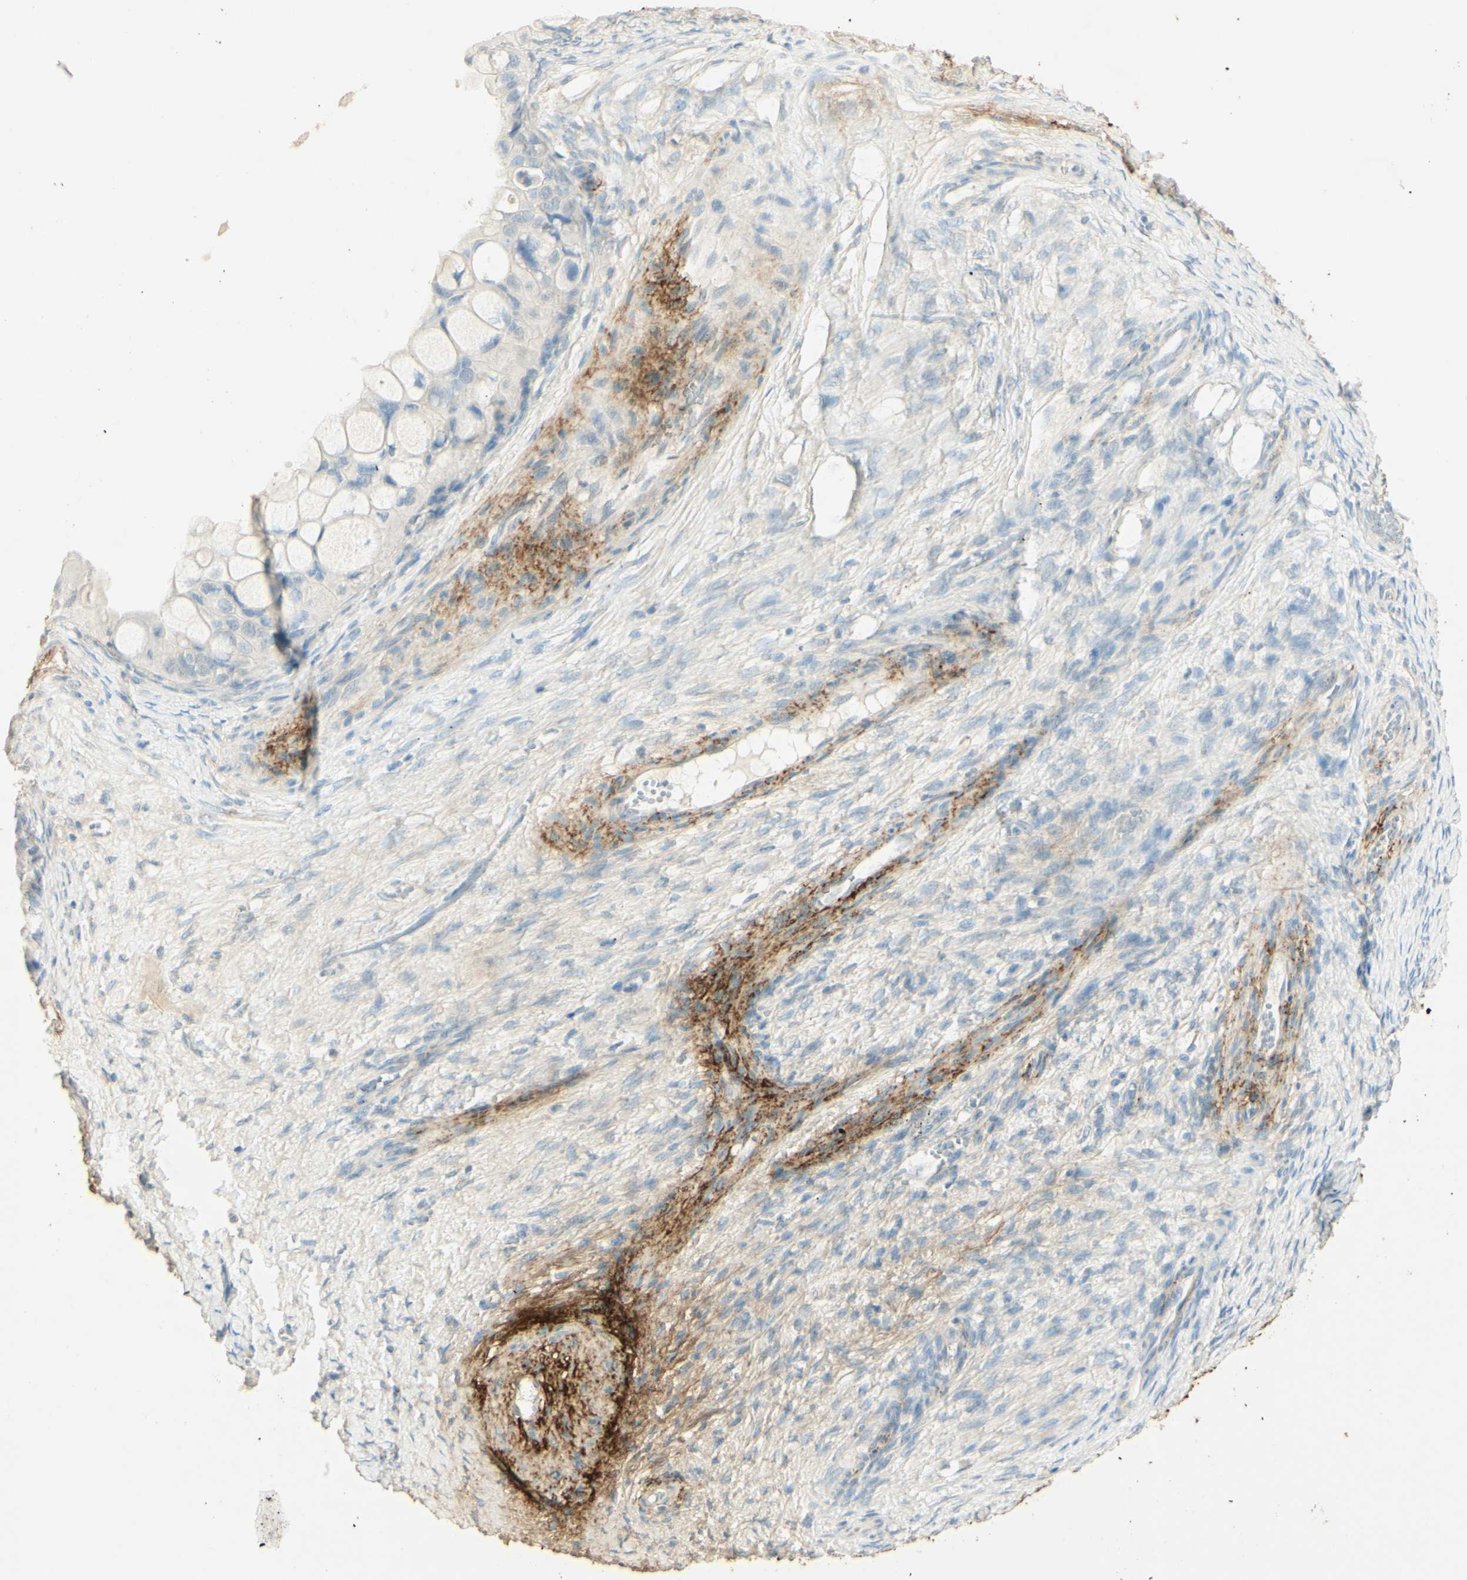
{"staining": {"intensity": "negative", "quantity": "none", "location": "none"}, "tissue": "ovarian cancer", "cell_type": "Tumor cells", "image_type": "cancer", "snomed": [{"axis": "morphology", "description": "Cystadenocarcinoma, mucinous, NOS"}, {"axis": "topography", "description": "Ovary"}], "caption": "Mucinous cystadenocarcinoma (ovarian) was stained to show a protein in brown. There is no significant positivity in tumor cells. (DAB immunohistochemistry (IHC) visualized using brightfield microscopy, high magnification).", "gene": "TNN", "patient": {"sex": "female", "age": 80}}